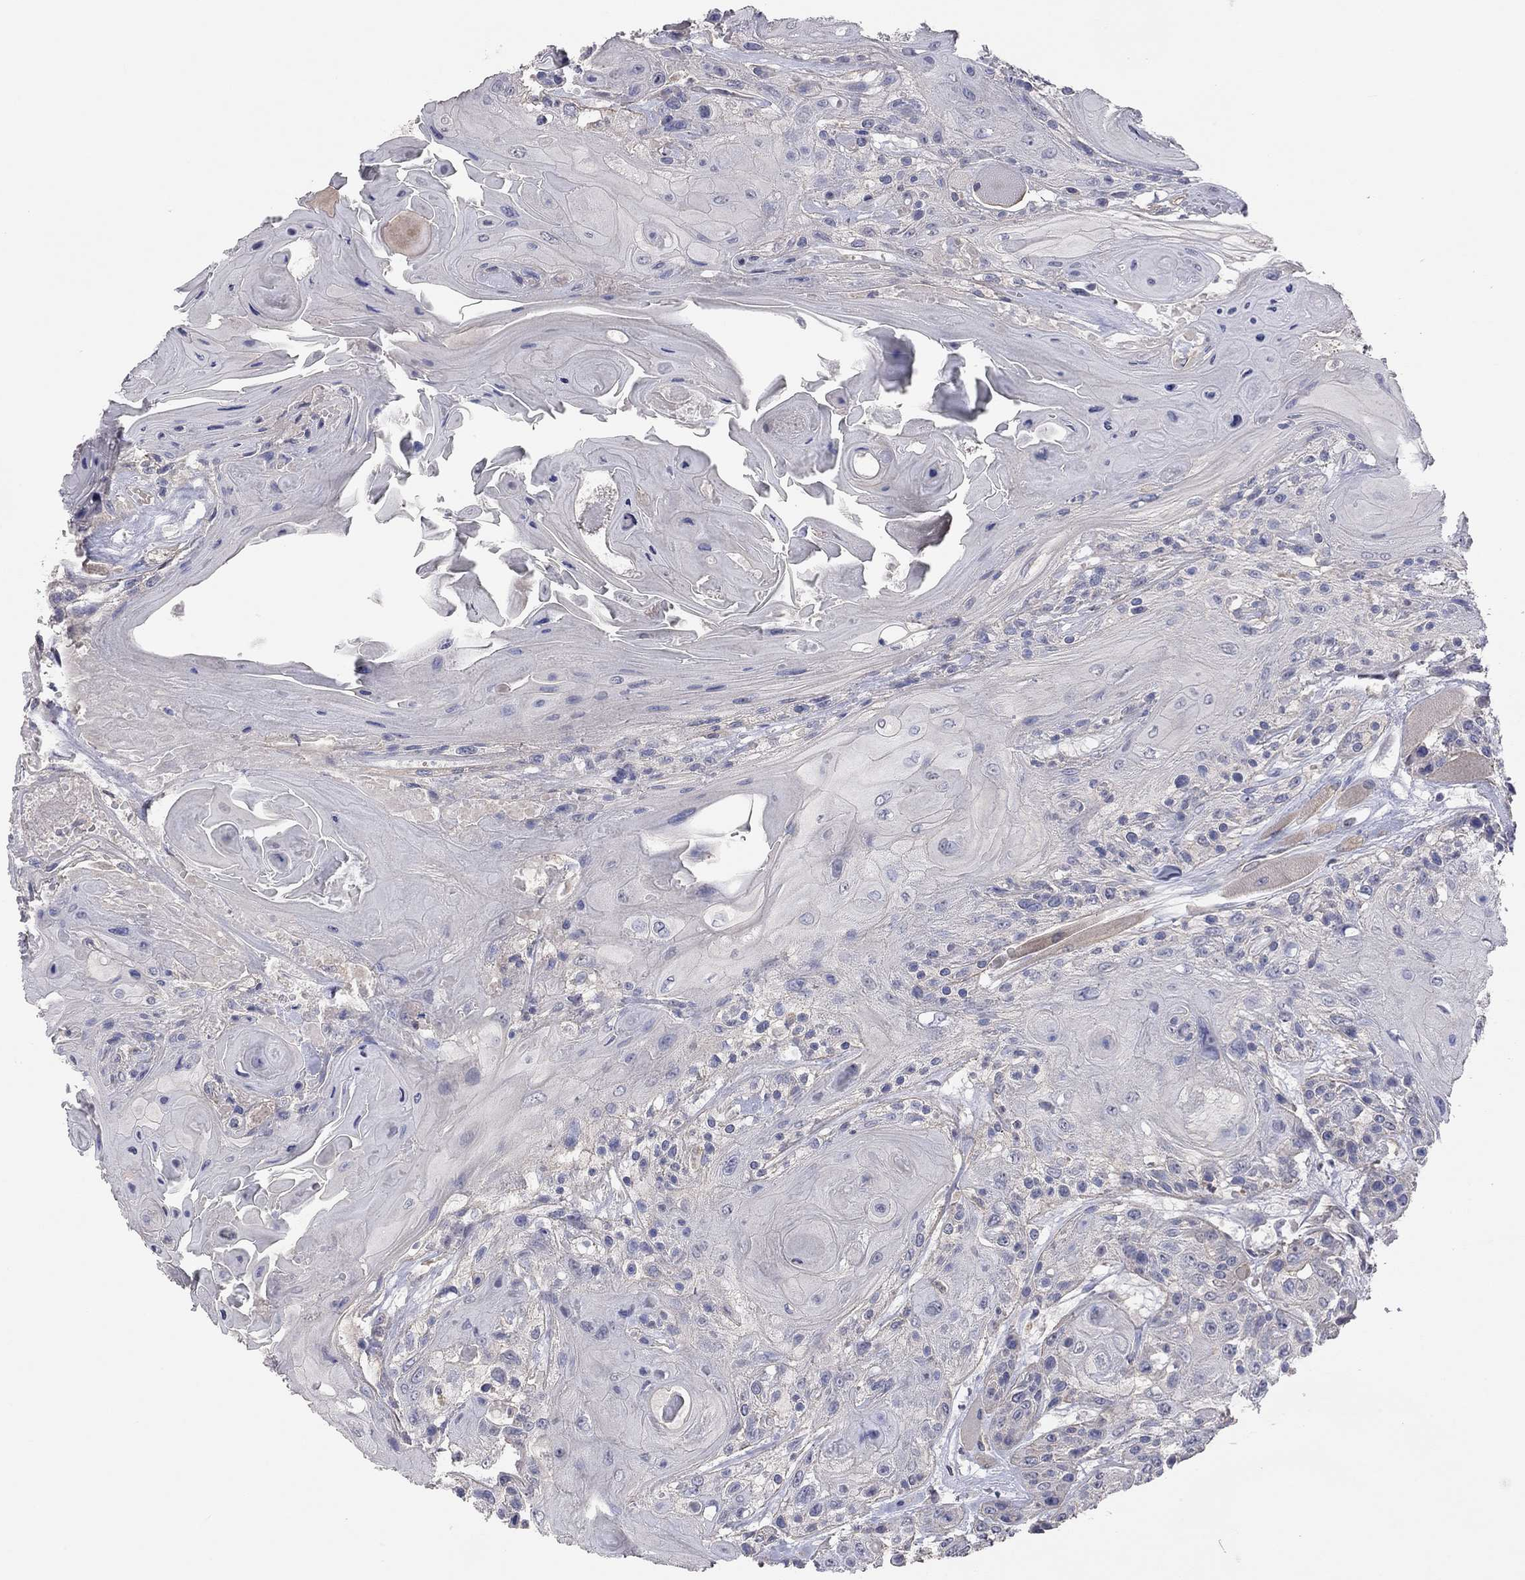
{"staining": {"intensity": "negative", "quantity": "none", "location": "none"}, "tissue": "head and neck cancer", "cell_type": "Tumor cells", "image_type": "cancer", "snomed": [{"axis": "morphology", "description": "Squamous cell carcinoma, NOS"}, {"axis": "topography", "description": "Head-Neck"}], "caption": "Tumor cells show no significant expression in head and neck cancer (squamous cell carcinoma).", "gene": "KCNB1", "patient": {"sex": "female", "age": 59}}